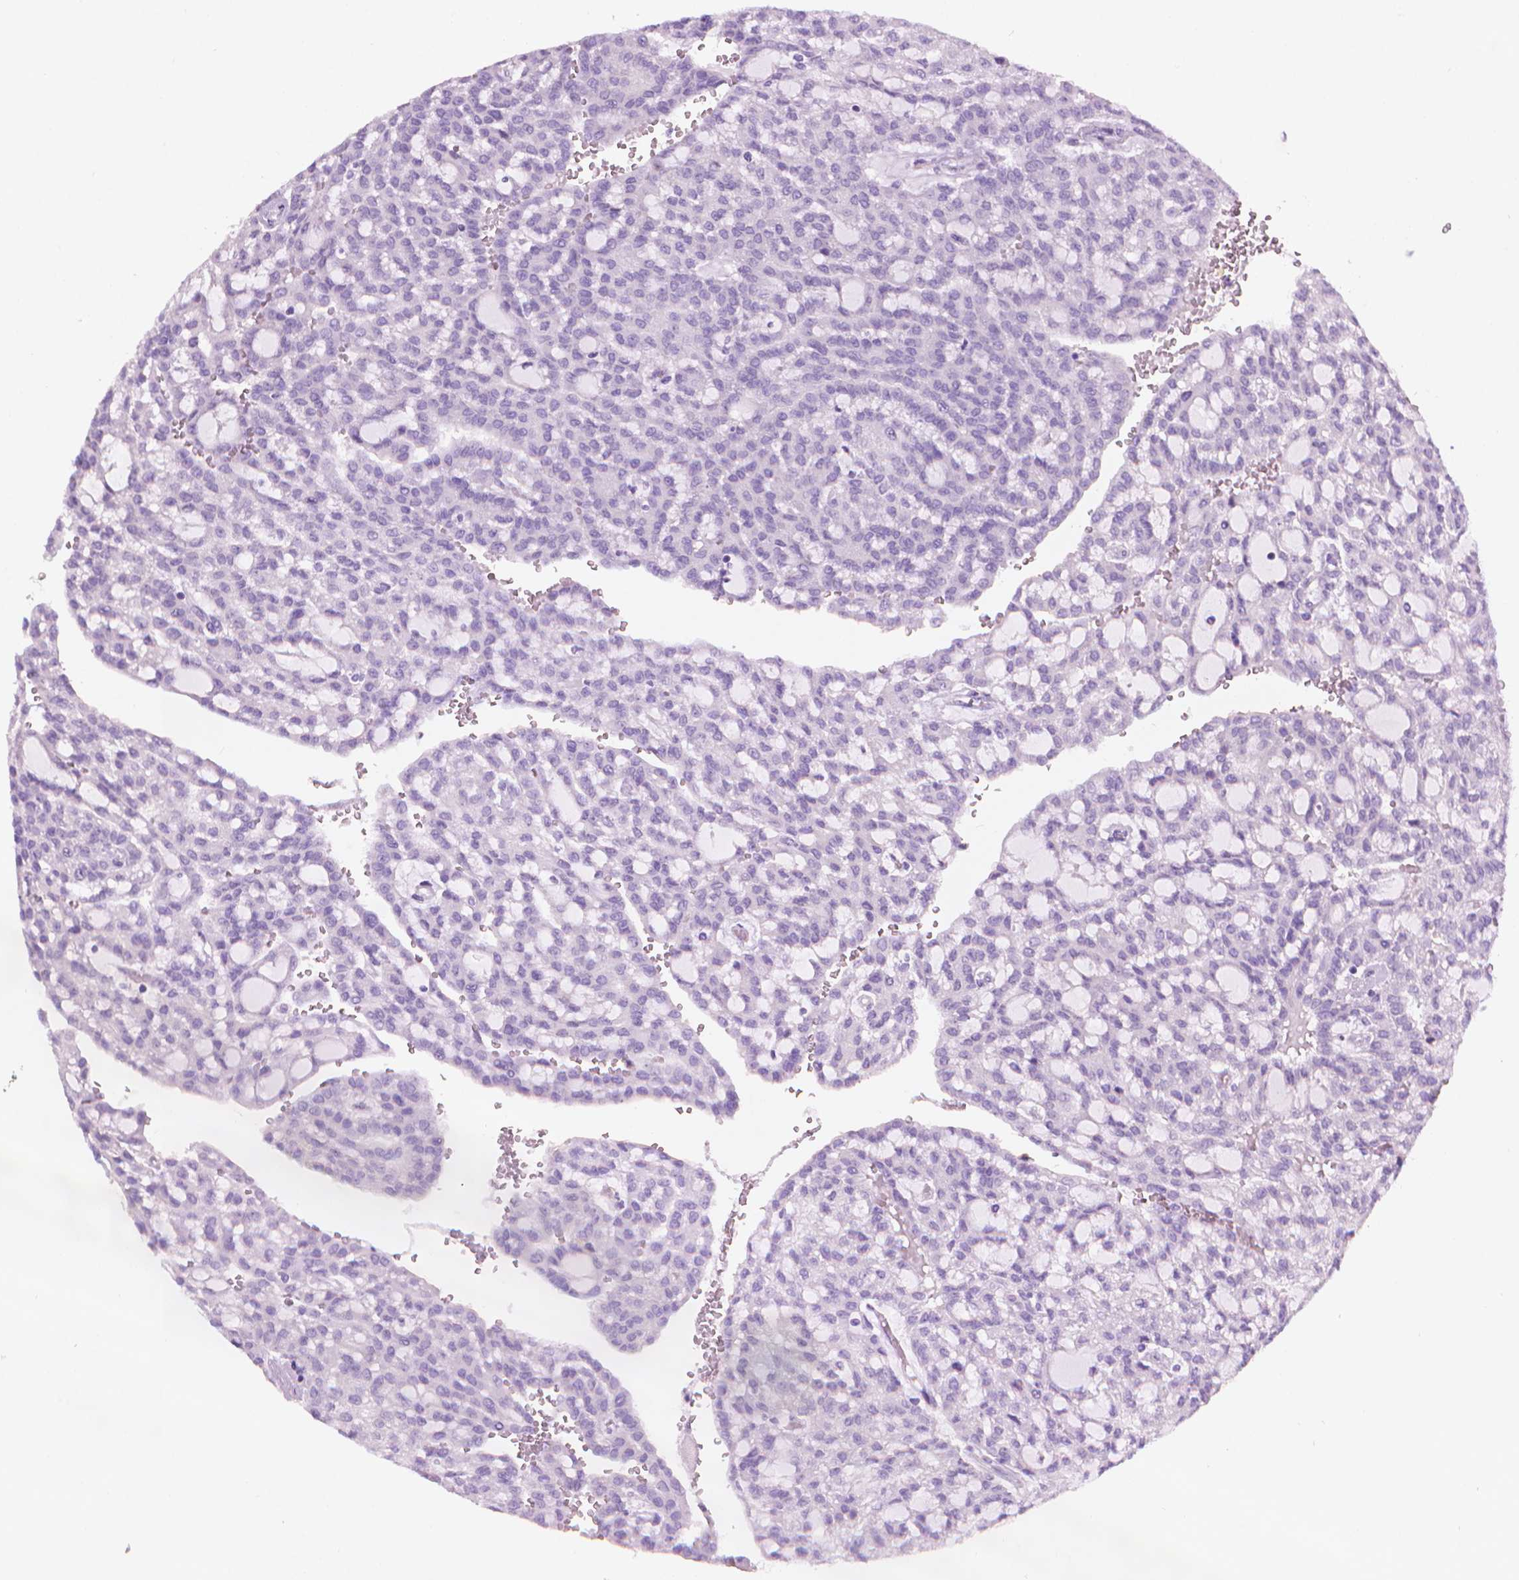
{"staining": {"intensity": "negative", "quantity": "none", "location": "none"}, "tissue": "renal cancer", "cell_type": "Tumor cells", "image_type": "cancer", "snomed": [{"axis": "morphology", "description": "Adenocarcinoma, NOS"}, {"axis": "topography", "description": "Kidney"}], "caption": "Immunohistochemical staining of renal cancer (adenocarcinoma) shows no significant positivity in tumor cells.", "gene": "TTC29", "patient": {"sex": "male", "age": 63}}